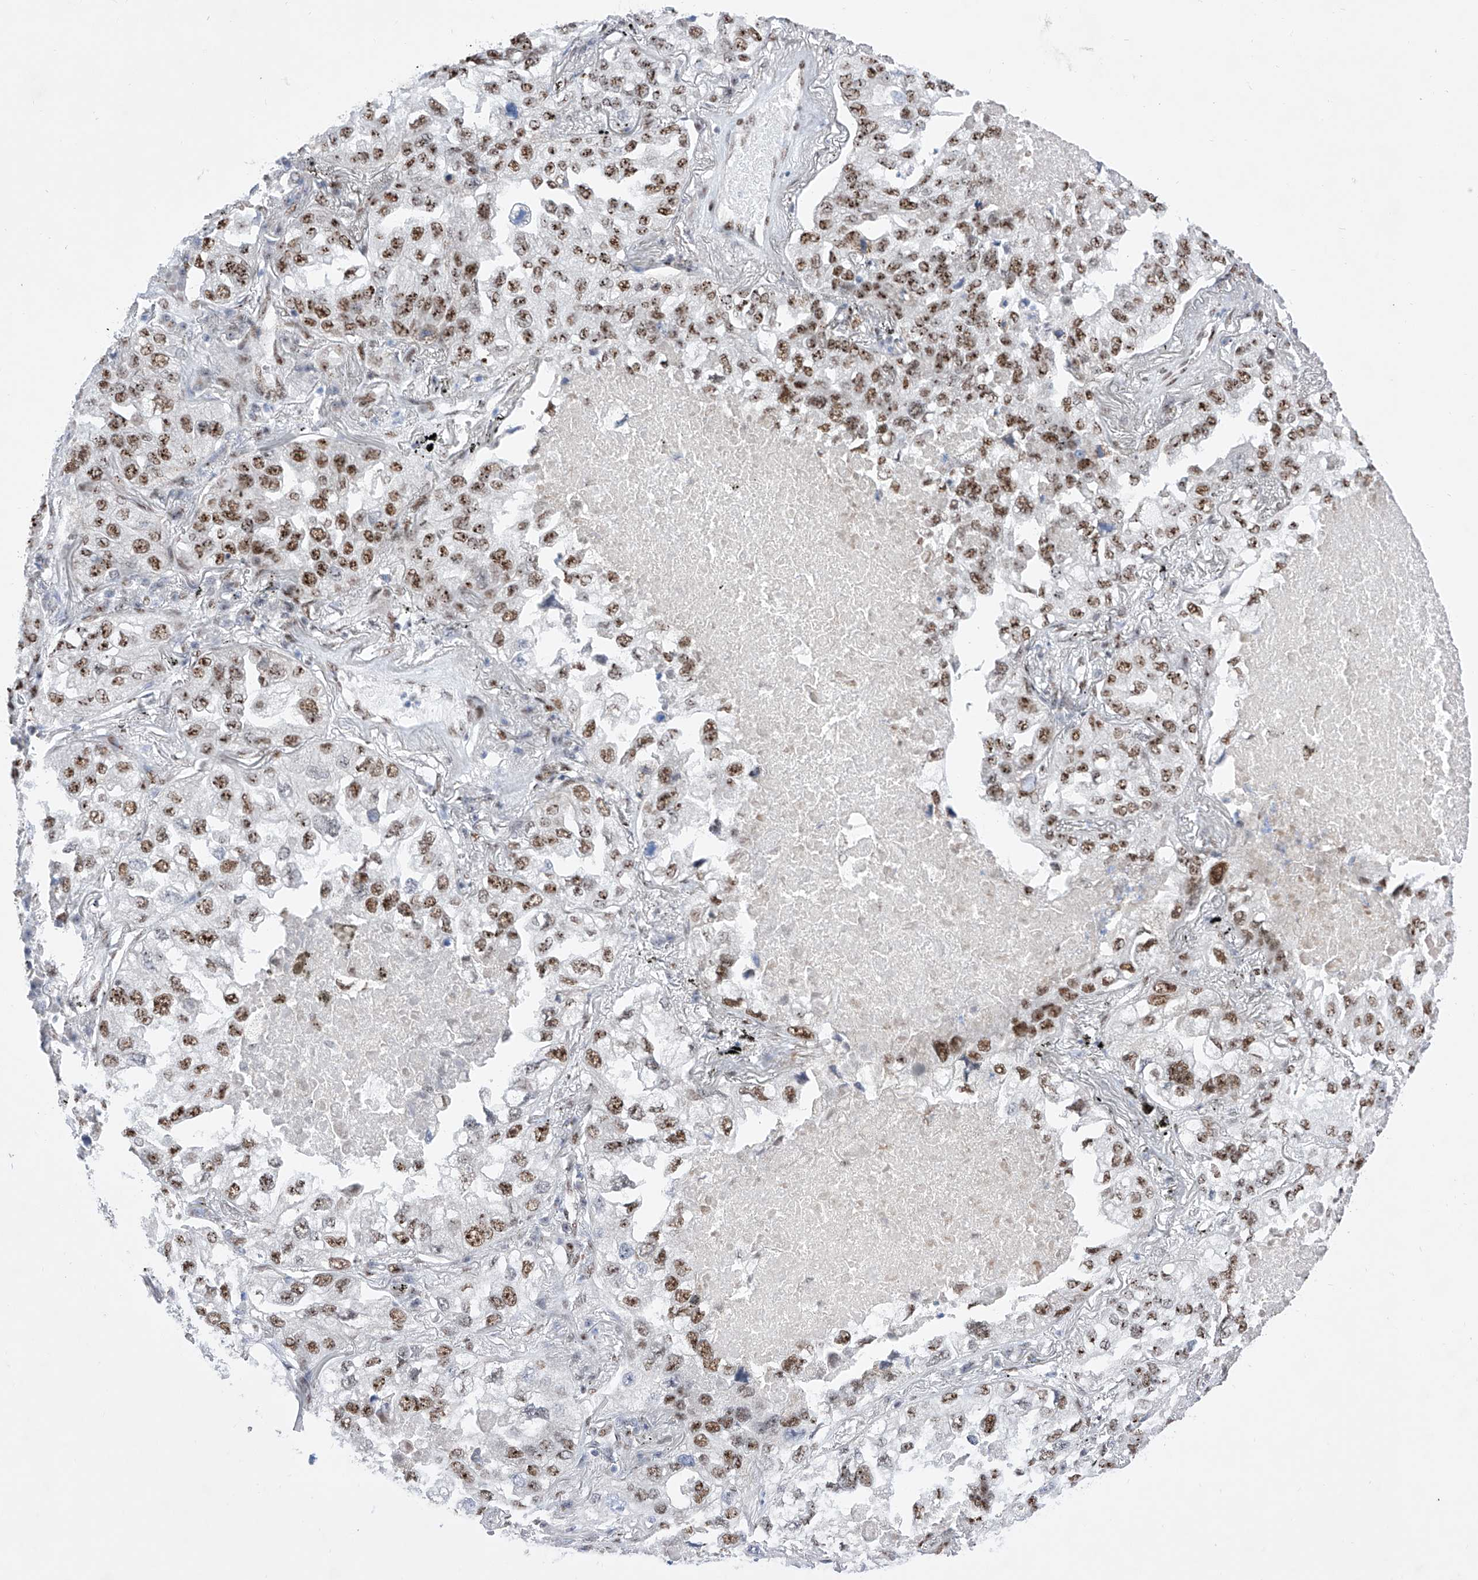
{"staining": {"intensity": "moderate", "quantity": ">75%", "location": "nuclear"}, "tissue": "lung cancer", "cell_type": "Tumor cells", "image_type": "cancer", "snomed": [{"axis": "morphology", "description": "Adenocarcinoma, NOS"}, {"axis": "topography", "description": "Lung"}], "caption": "Lung cancer (adenocarcinoma) stained with a protein marker displays moderate staining in tumor cells.", "gene": "ATN1", "patient": {"sex": "male", "age": 65}}